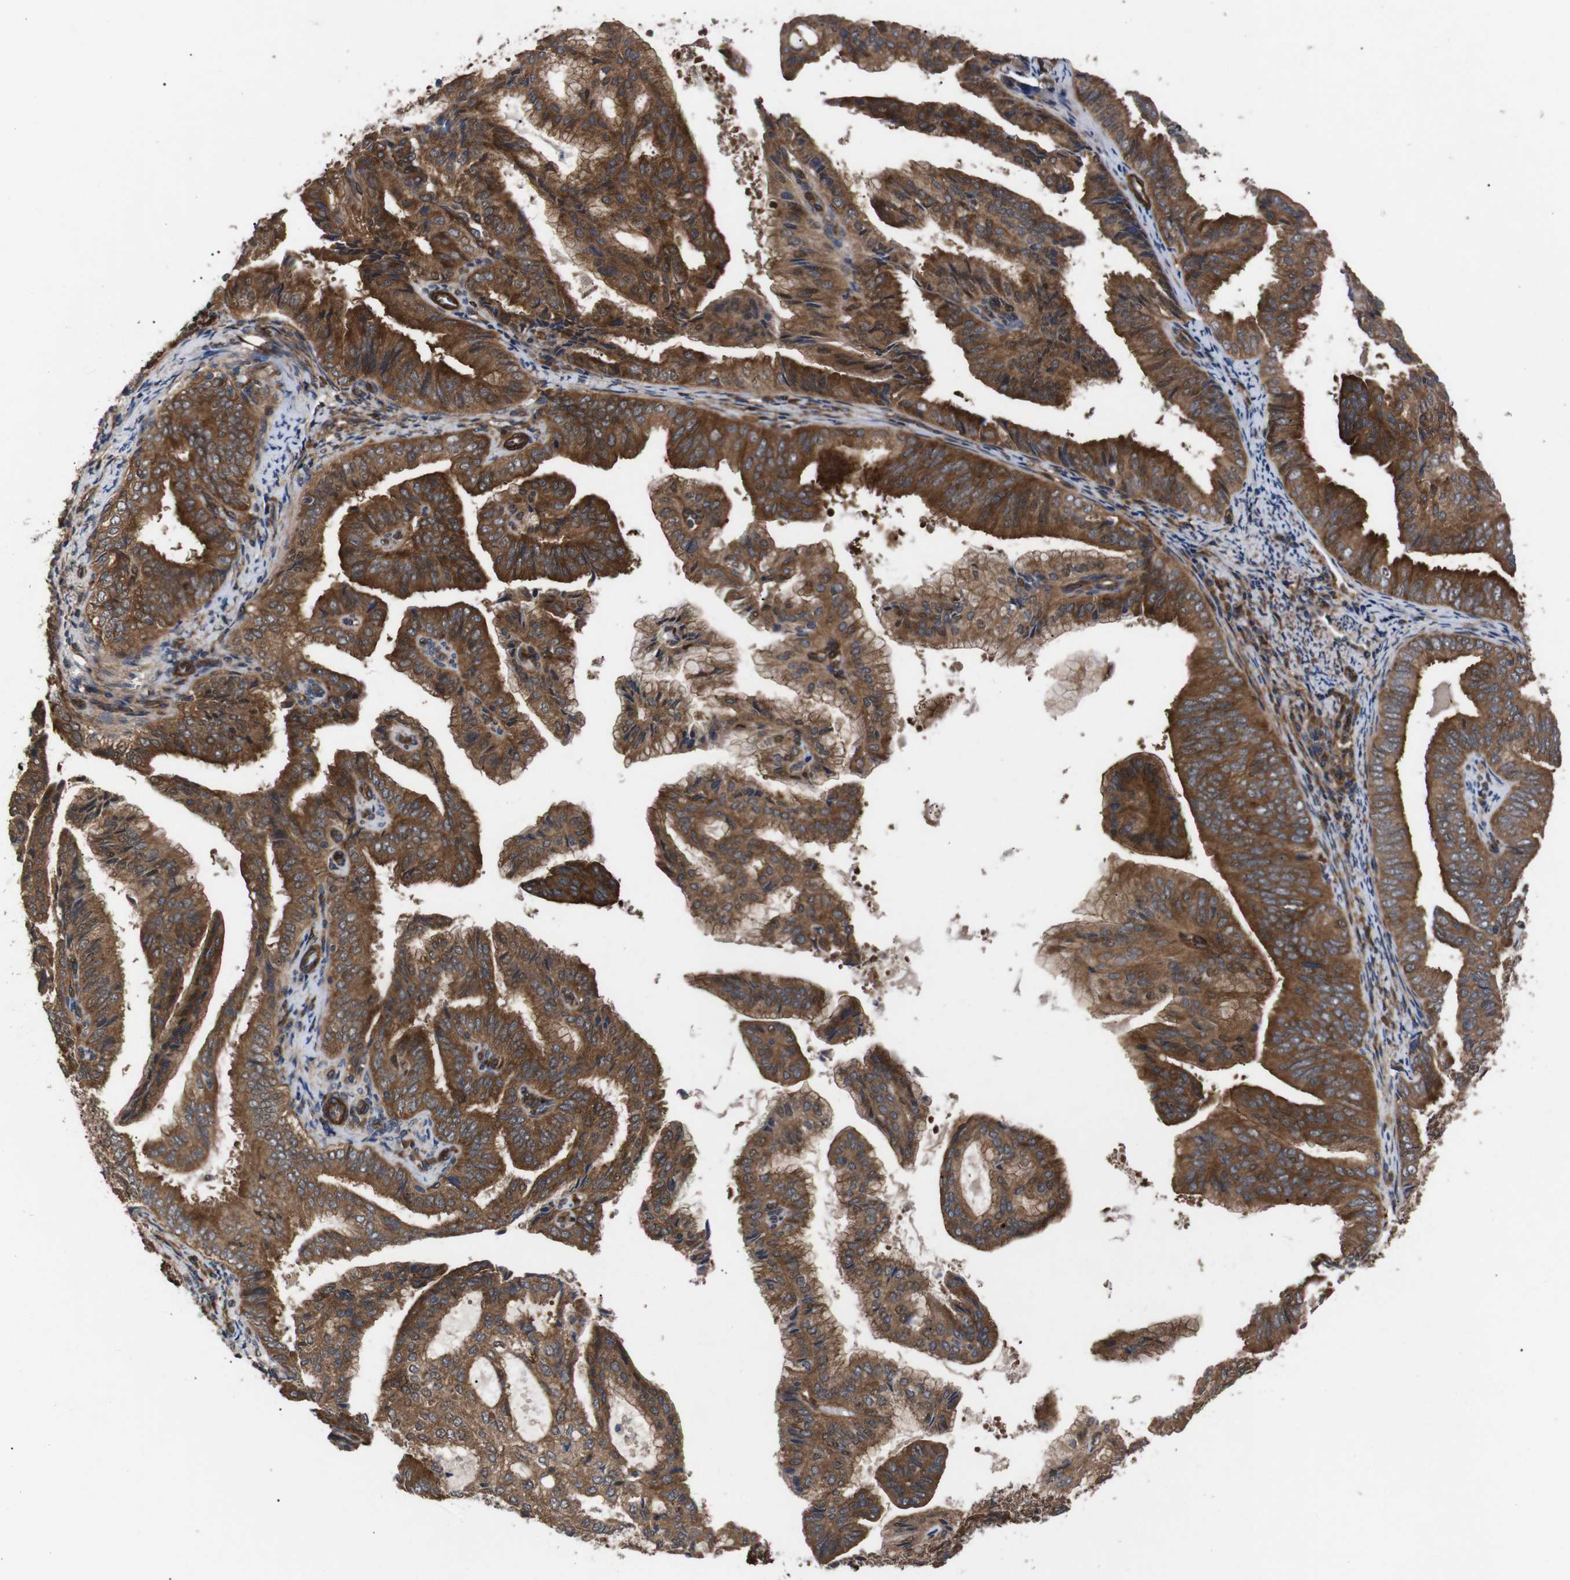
{"staining": {"intensity": "strong", "quantity": ">75%", "location": "cytoplasmic/membranous"}, "tissue": "endometrial cancer", "cell_type": "Tumor cells", "image_type": "cancer", "snomed": [{"axis": "morphology", "description": "Adenocarcinoma, NOS"}, {"axis": "topography", "description": "Endometrium"}], "caption": "The immunohistochemical stain labels strong cytoplasmic/membranous staining in tumor cells of endometrial adenocarcinoma tissue.", "gene": "PAWR", "patient": {"sex": "female", "age": 58}}